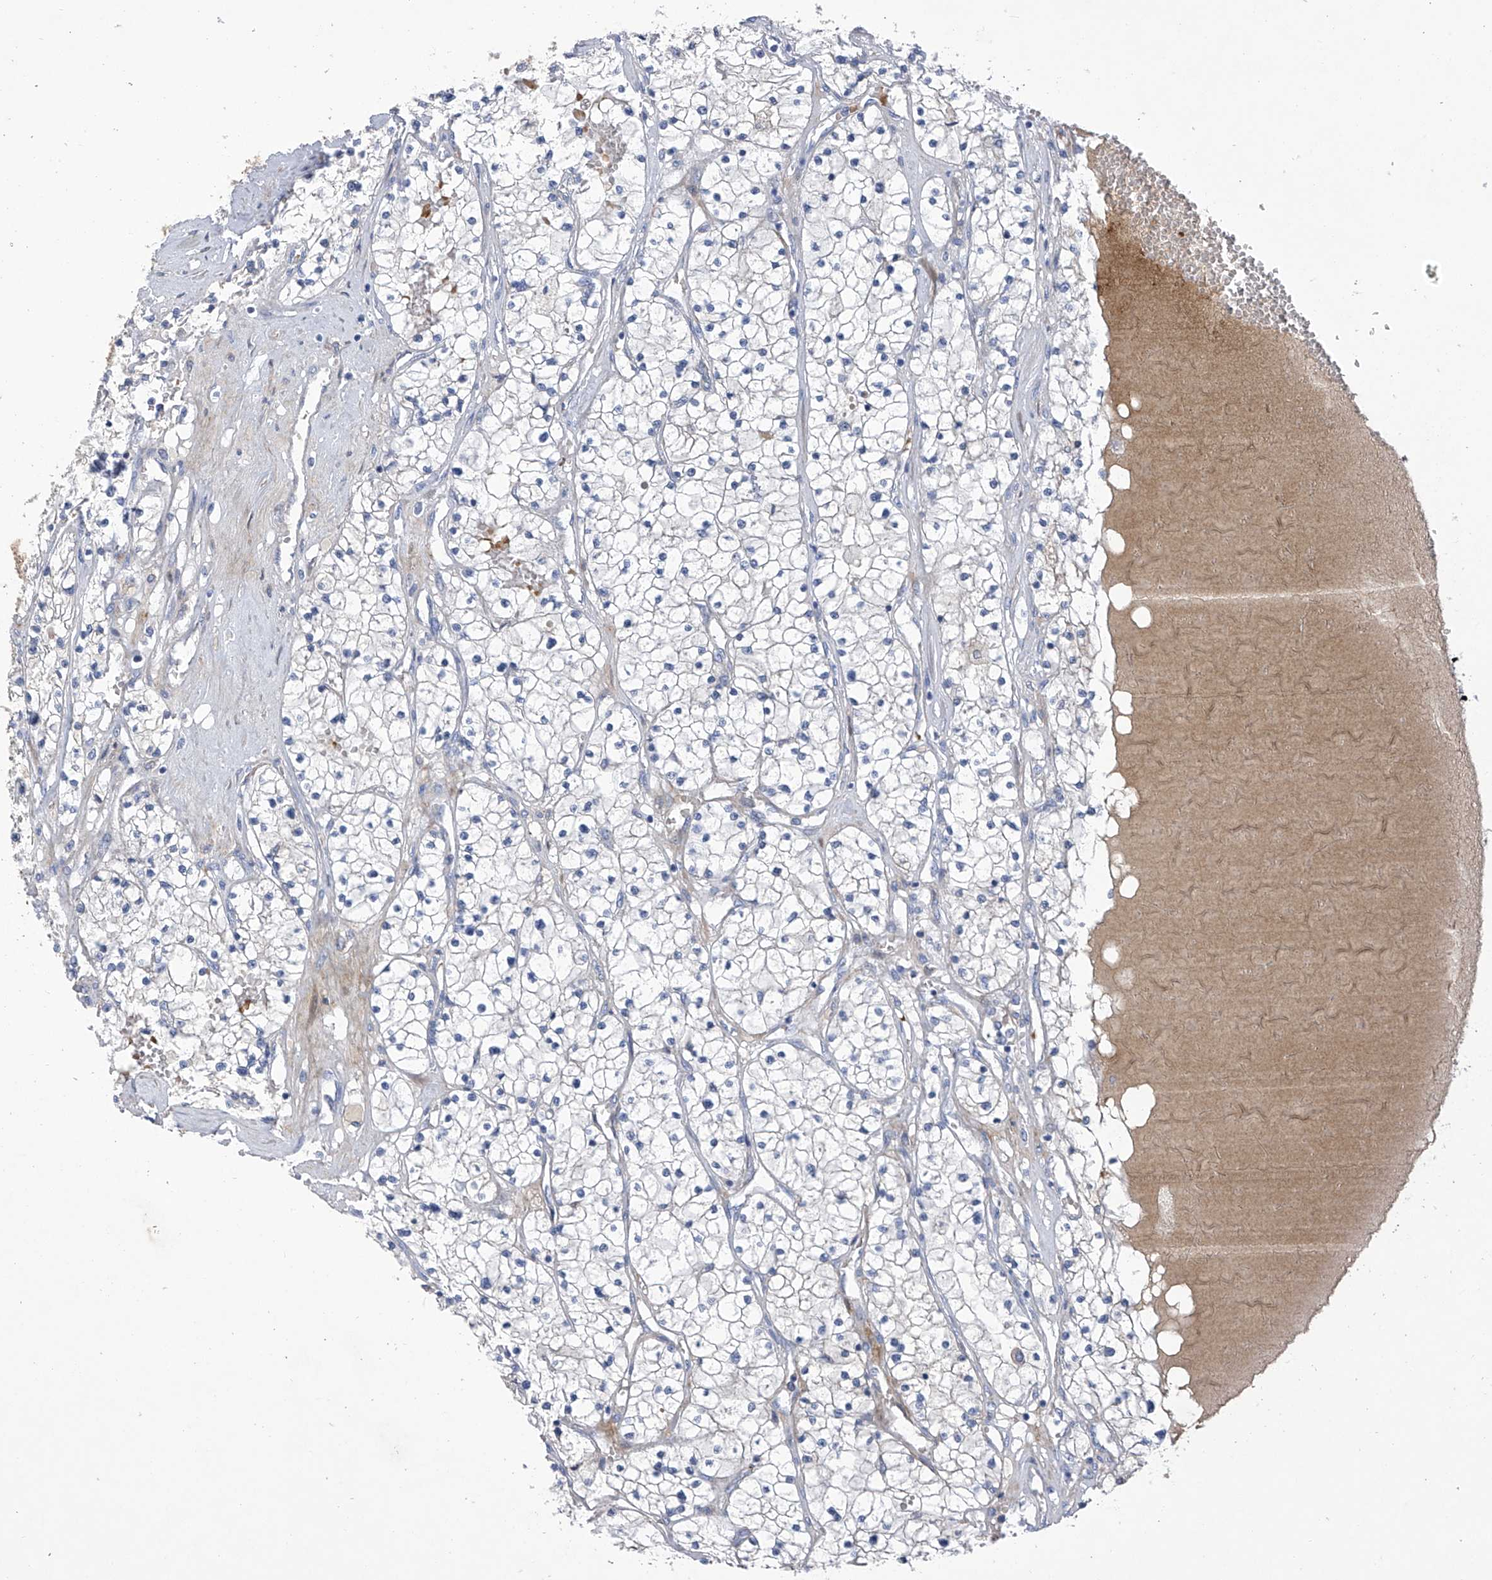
{"staining": {"intensity": "negative", "quantity": "none", "location": "none"}, "tissue": "renal cancer", "cell_type": "Tumor cells", "image_type": "cancer", "snomed": [{"axis": "morphology", "description": "Normal tissue, NOS"}, {"axis": "morphology", "description": "Adenocarcinoma, NOS"}, {"axis": "topography", "description": "Kidney"}], "caption": "Tumor cells are negative for brown protein staining in renal cancer (adenocarcinoma).", "gene": "SLCO4A1", "patient": {"sex": "male", "age": 68}}